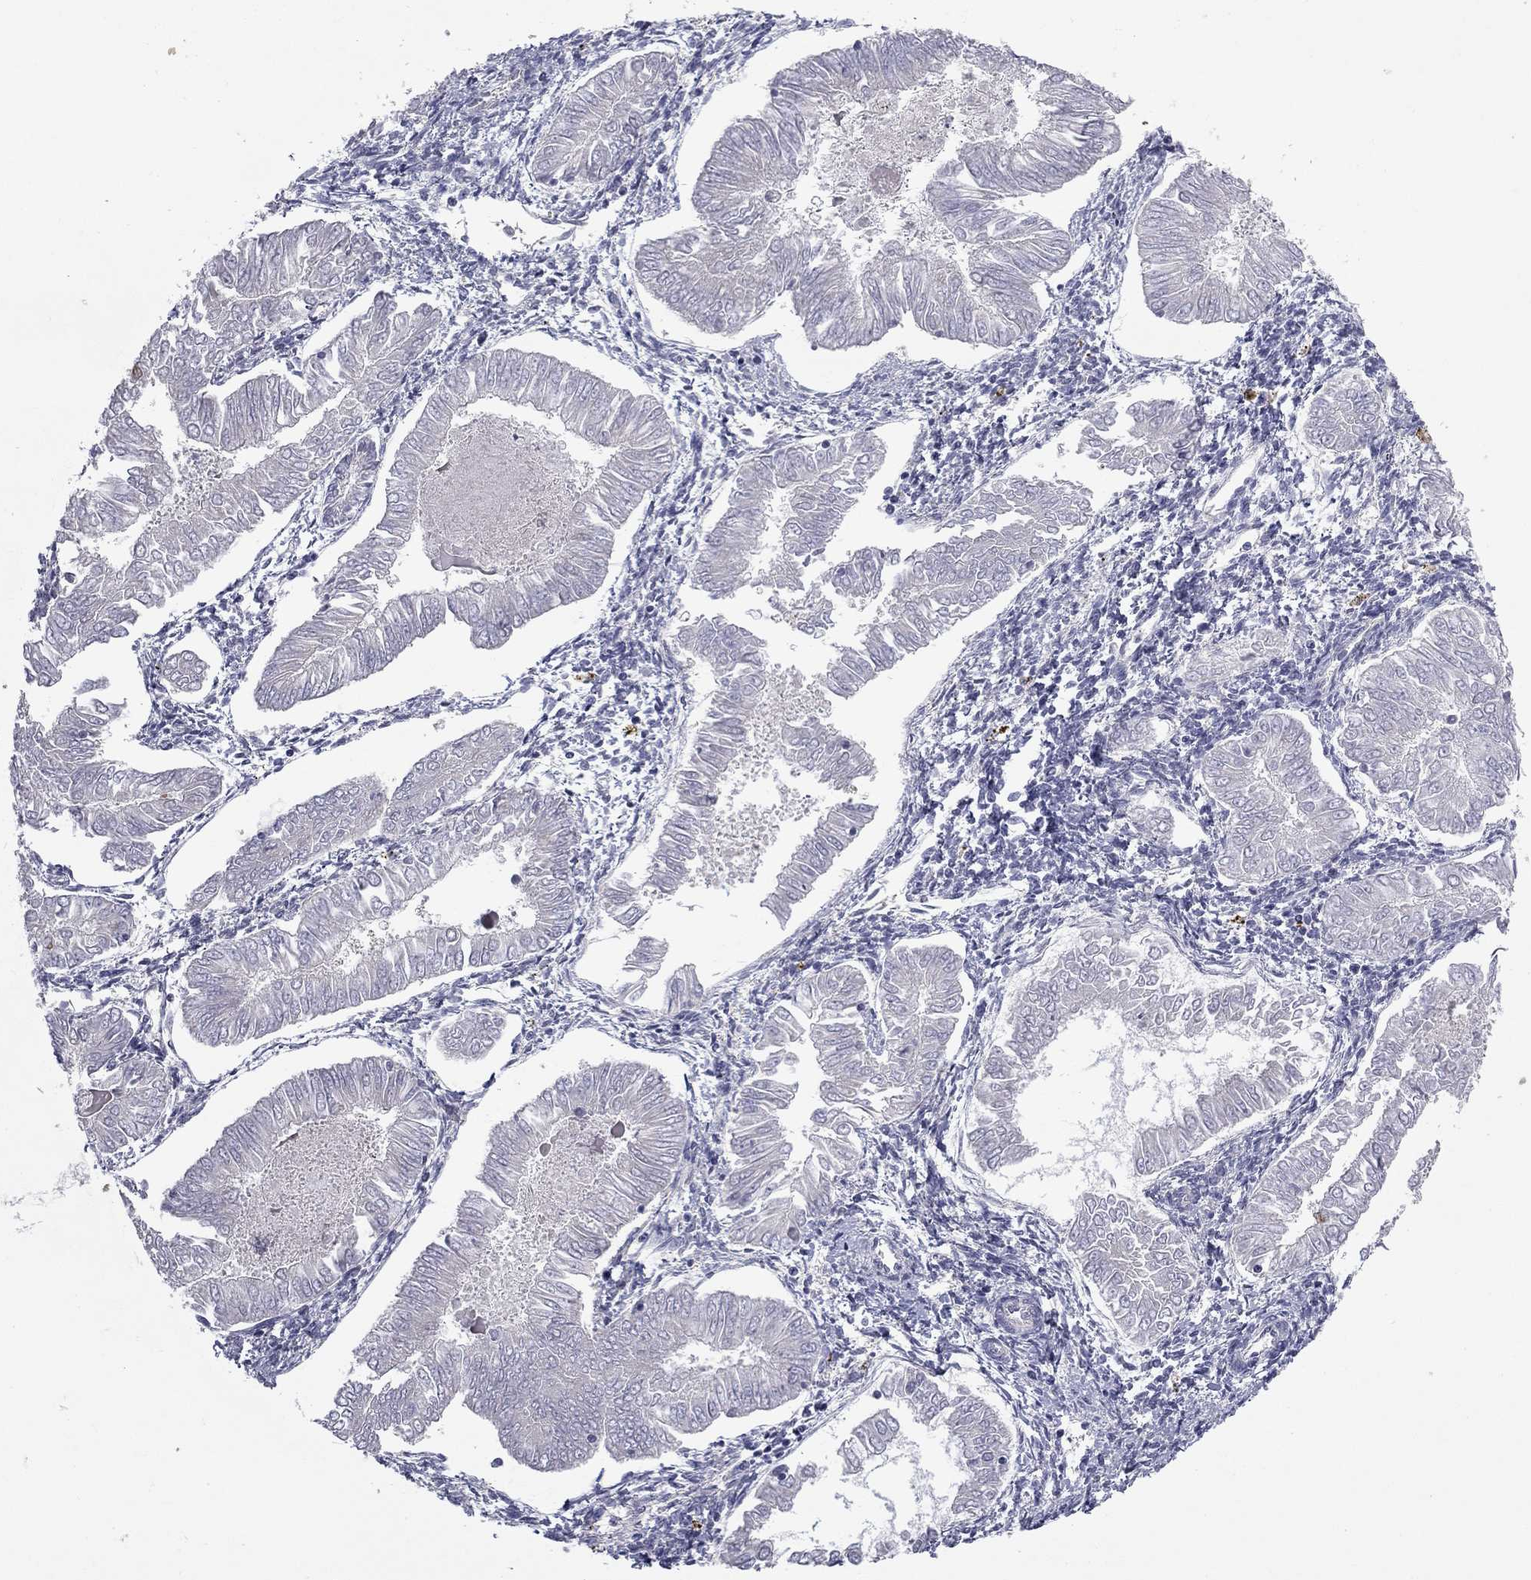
{"staining": {"intensity": "negative", "quantity": "none", "location": "none"}, "tissue": "endometrial cancer", "cell_type": "Tumor cells", "image_type": "cancer", "snomed": [{"axis": "morphology", "description": "Adenocarcinoma, NOS"}, {"axis": "topography", "description": "Endometrium"}], "caption": "This is an IHC micrograph of endometrial cancer. There is no positivity in tumor cells.", "gene": "PRRT2", "patient": {"sex": "female", "age": 53}}